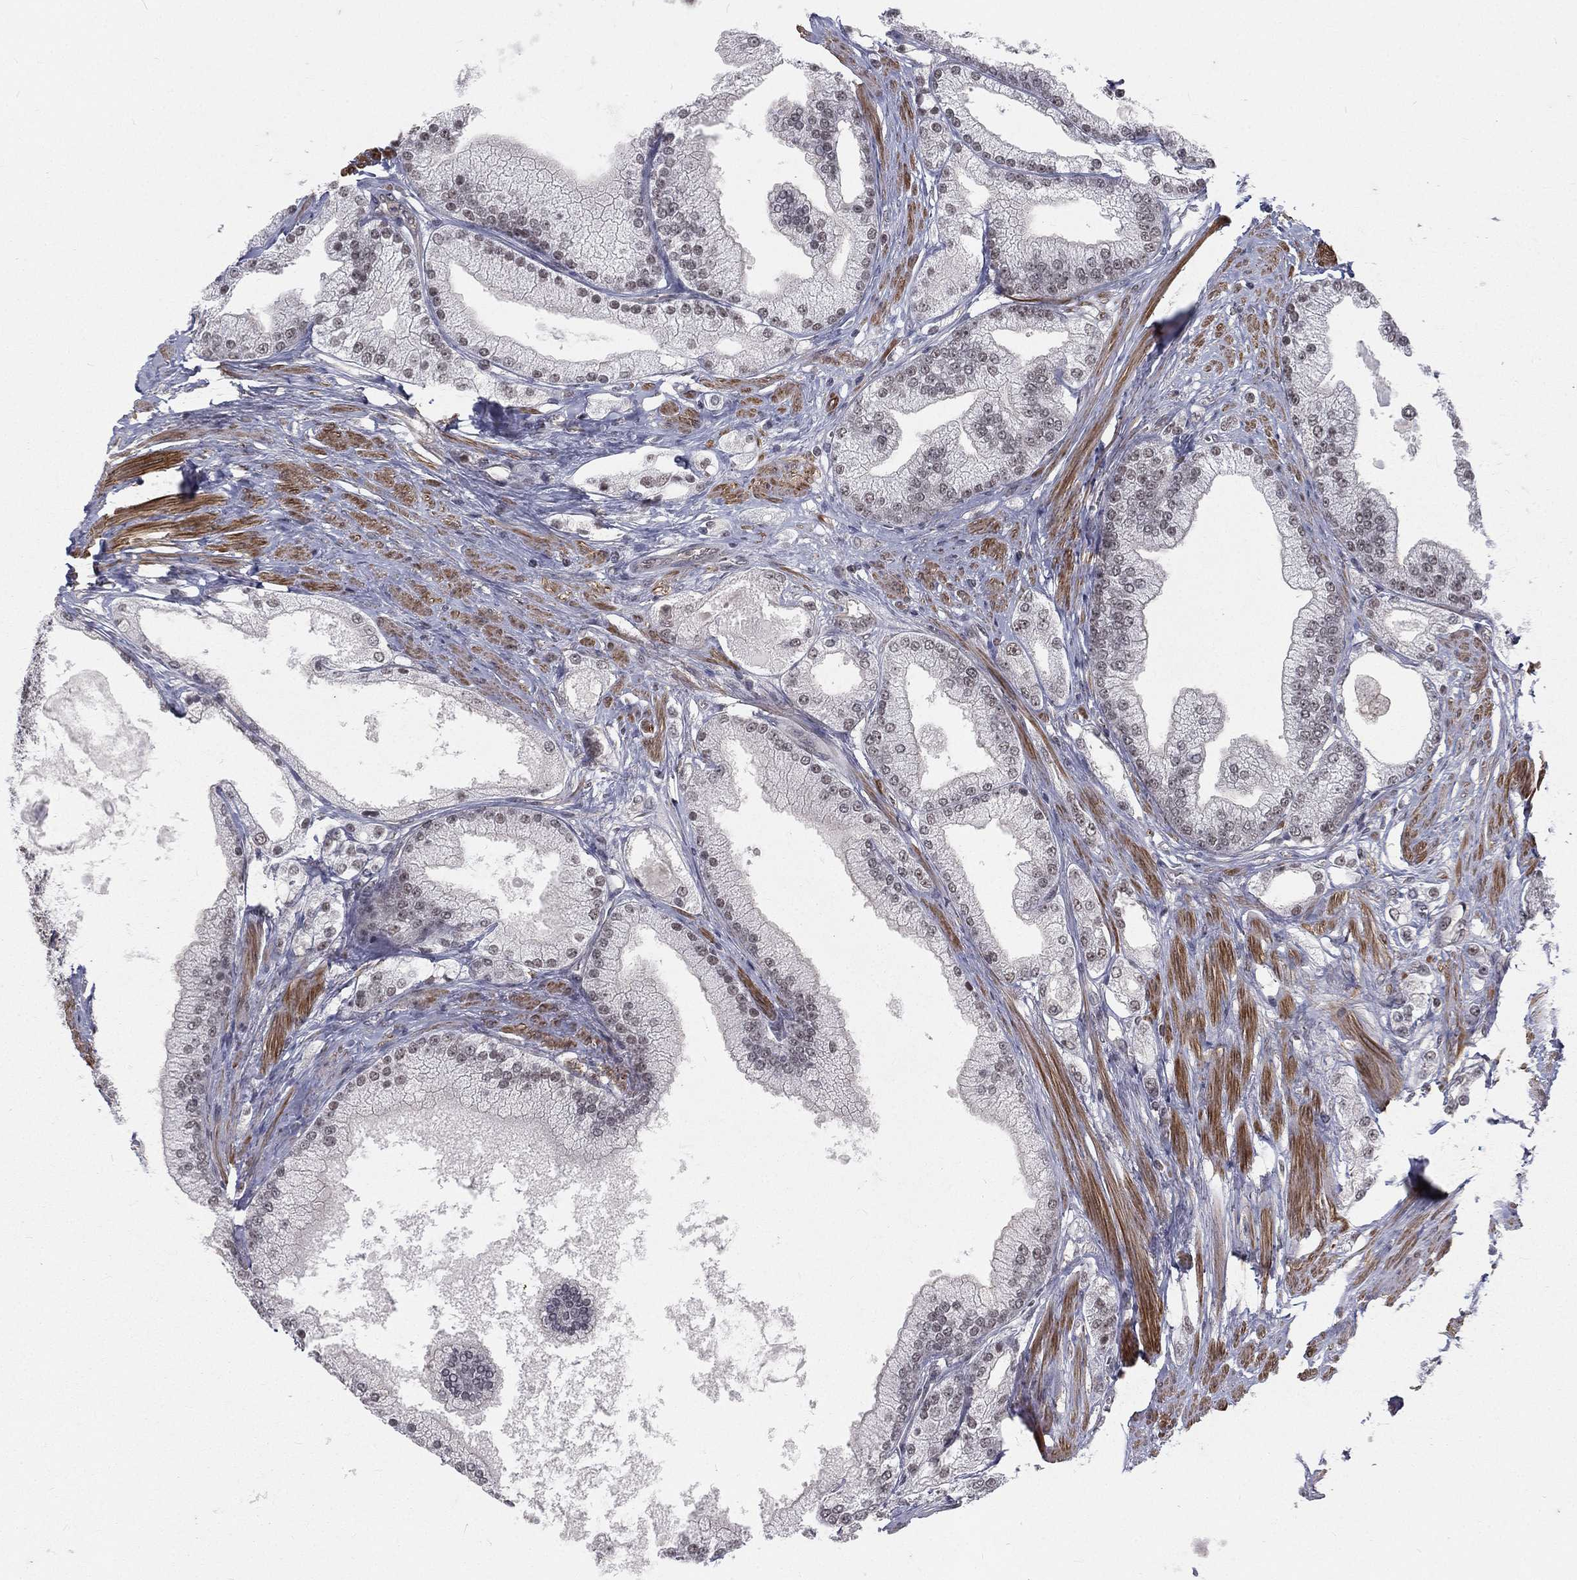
{"staining": {"intensity": "negative", "quantity": "none", "location": "none"}, "tissue": "prostate cancer", "cell_type": "Tumor cells", "image_type": "cancer", "snomed": [{"axis": "morphology", "description": "Adenocarcinoma, NOS"}, {"axis": "topography", "description": "Prostate and seminal vesicle, NOS"}, {"axis": "topography", "description": "Prostate"}], "caption": "The immunohistochemistry image has no significant expression in tumor cells of prostate adenocarcinoma tissue. (DAB IHC with hematoxylin counter stain).", "gene": "MORC2", "patient": {"sex": "male", "age": 67}}